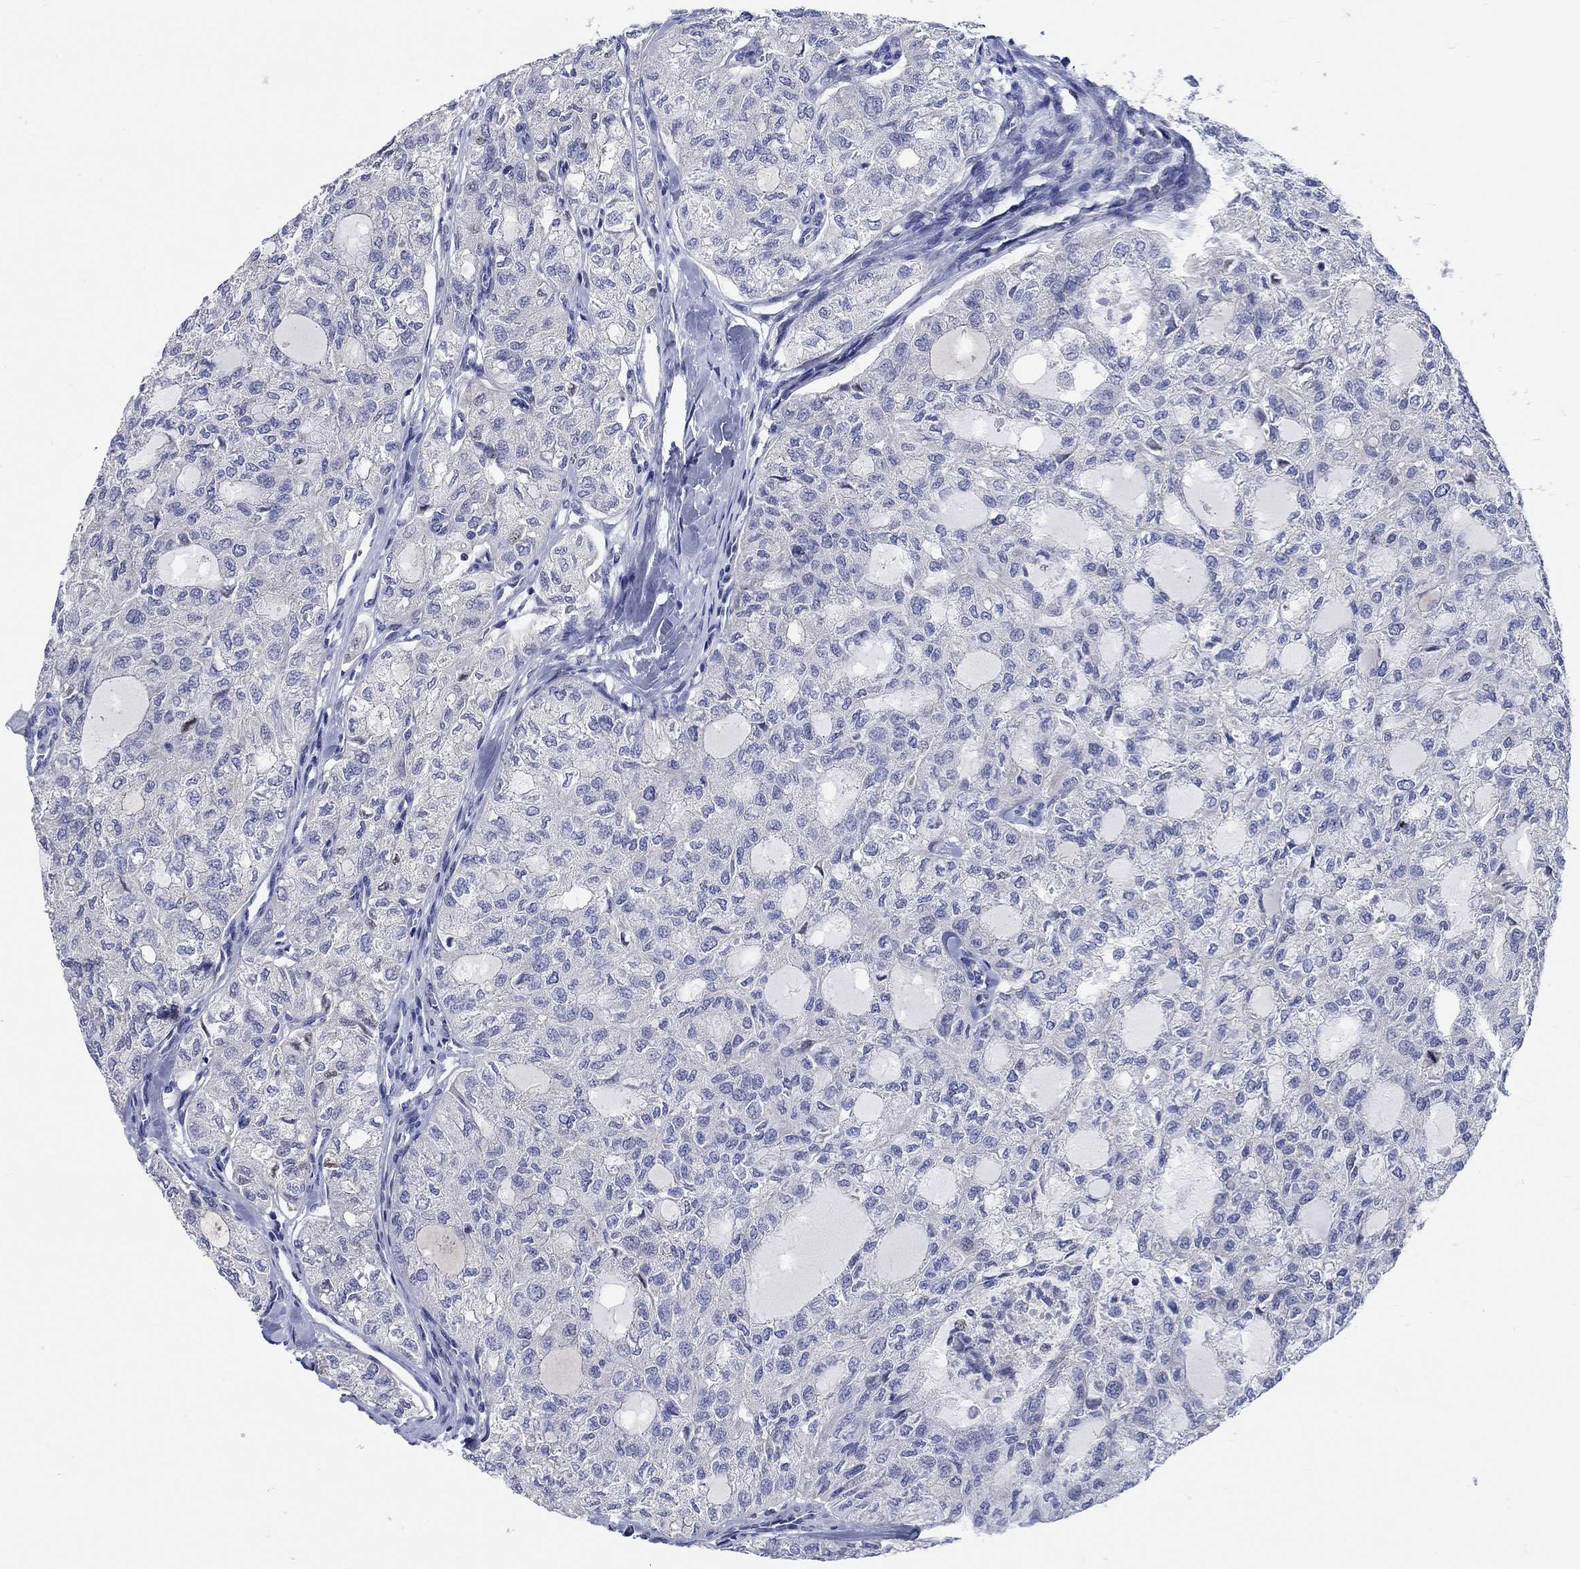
{"staining": {"intensity": "negative", "quantity": "none", "location": "none"}, "tissue": "thyroid cancer", "cell_type": "Tumor cells", "image_type": "cancer", "snomed": [{"axis": "morphology", "description": "Follicular adenoma carcinoma, NOS"}, {"axis": "topography", "description": "Thyroid gland"}], "caption": "An immunohistochemistry micrograph of thyroid cancer (follicular adenoma carcinoma) is shown. There is no staining in tumor cells of thyroid cancer (follicular adenoma carcinoma).", "gene": "SMIM18", "patient": {"sex": "male", "age": 75}}